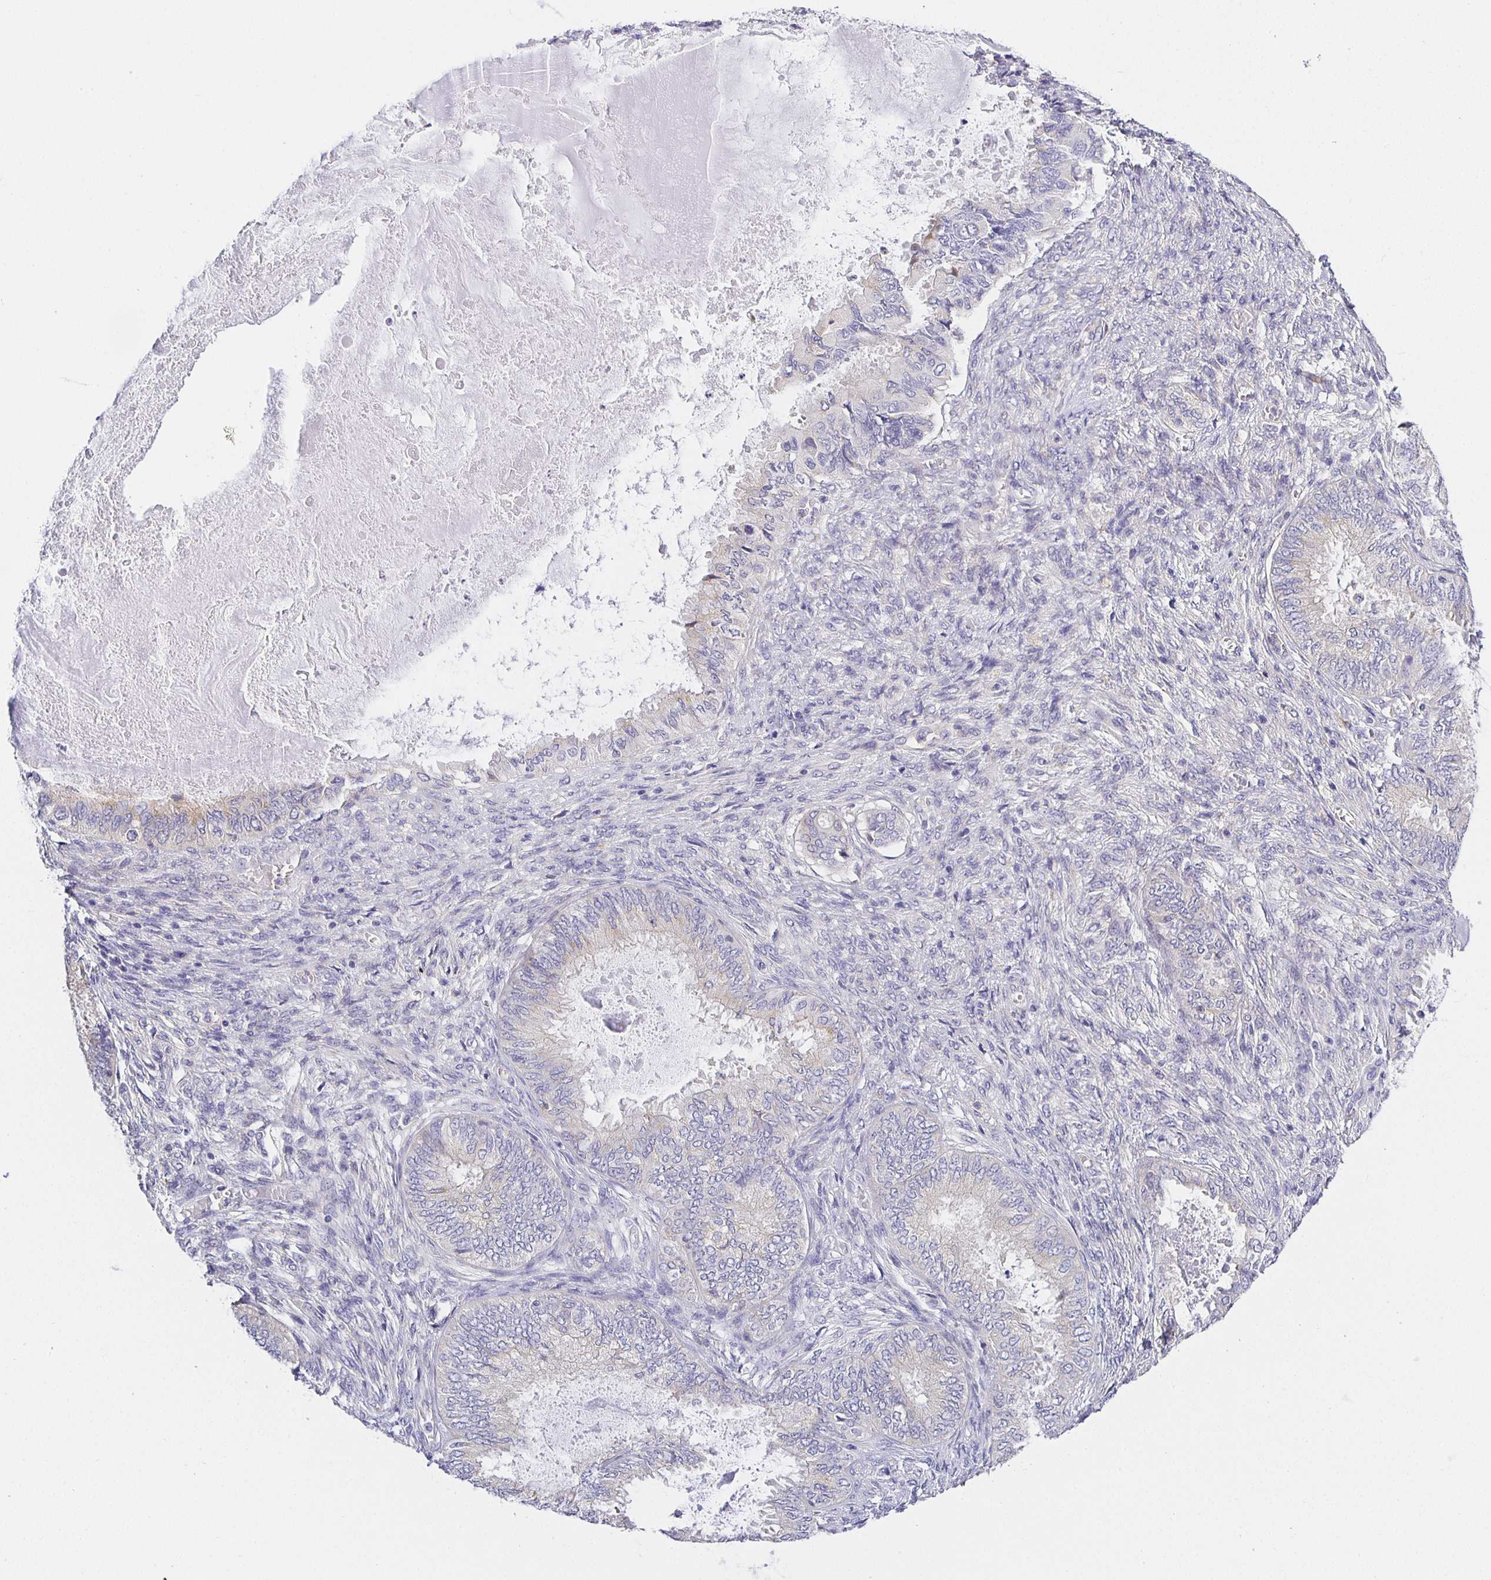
{"staining": {"intensity": "negative", "quantity": "none", "location": "none"}, "tissue": "ovarian cancer", "cell_type": "Tumor cells", "image_type": "cancer", "snomed": [{"axis": "morphology", "description": "Carcinoma, endometroid"}, {"axis": "topography", "description": "Ovary"}], "caption": "Immunohistochemical staining of ovarian endometroid carcinoma shows no significant expression in tumor cells.", "gene": "OPALIN", "patient": {"sex": "female", "age": 70}}